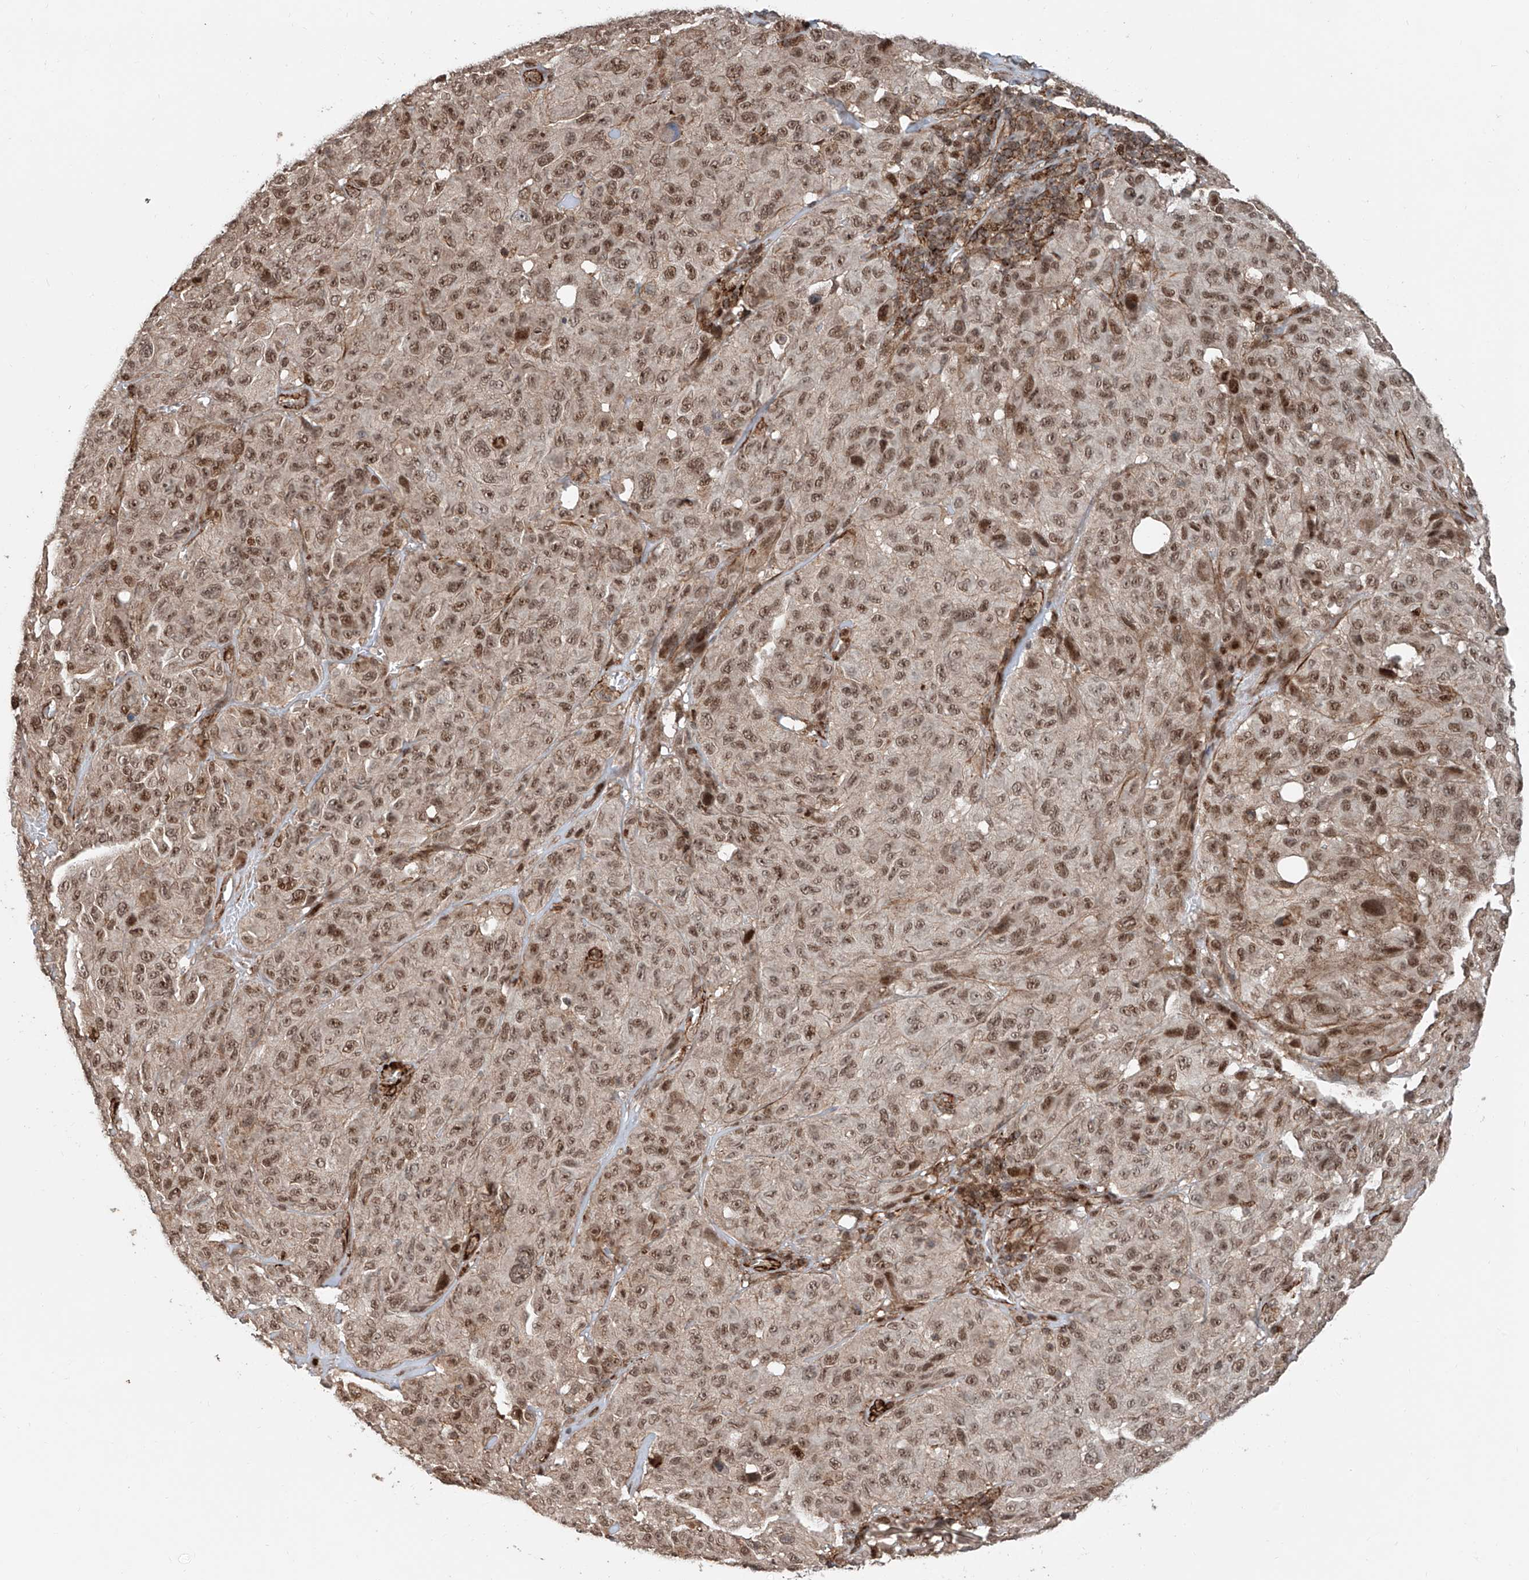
{"staining": {"intensity": "strong", "quantity": "25%-75%", "location": "nuclear"}, "tissue": "melanoma", "cell_type": "Tumor cells", "image_type": "cancer", "snomed": [{"axis": "morphology", "description": "Malignant melanoma, NOS"}, {"axis": "topography", "description": "Skin"}], "caption": "Malignant melanoma stained for a protein shows strong nuclear positivity in tumor cells. (Stains: DAB (3,3'-diaminobenzidine) in brown, nuclei in blue, Microscopy: brightfield microscopy at high magnification).", "gene": "SDE2", "patient": {"sex": "male", "age": 66}}